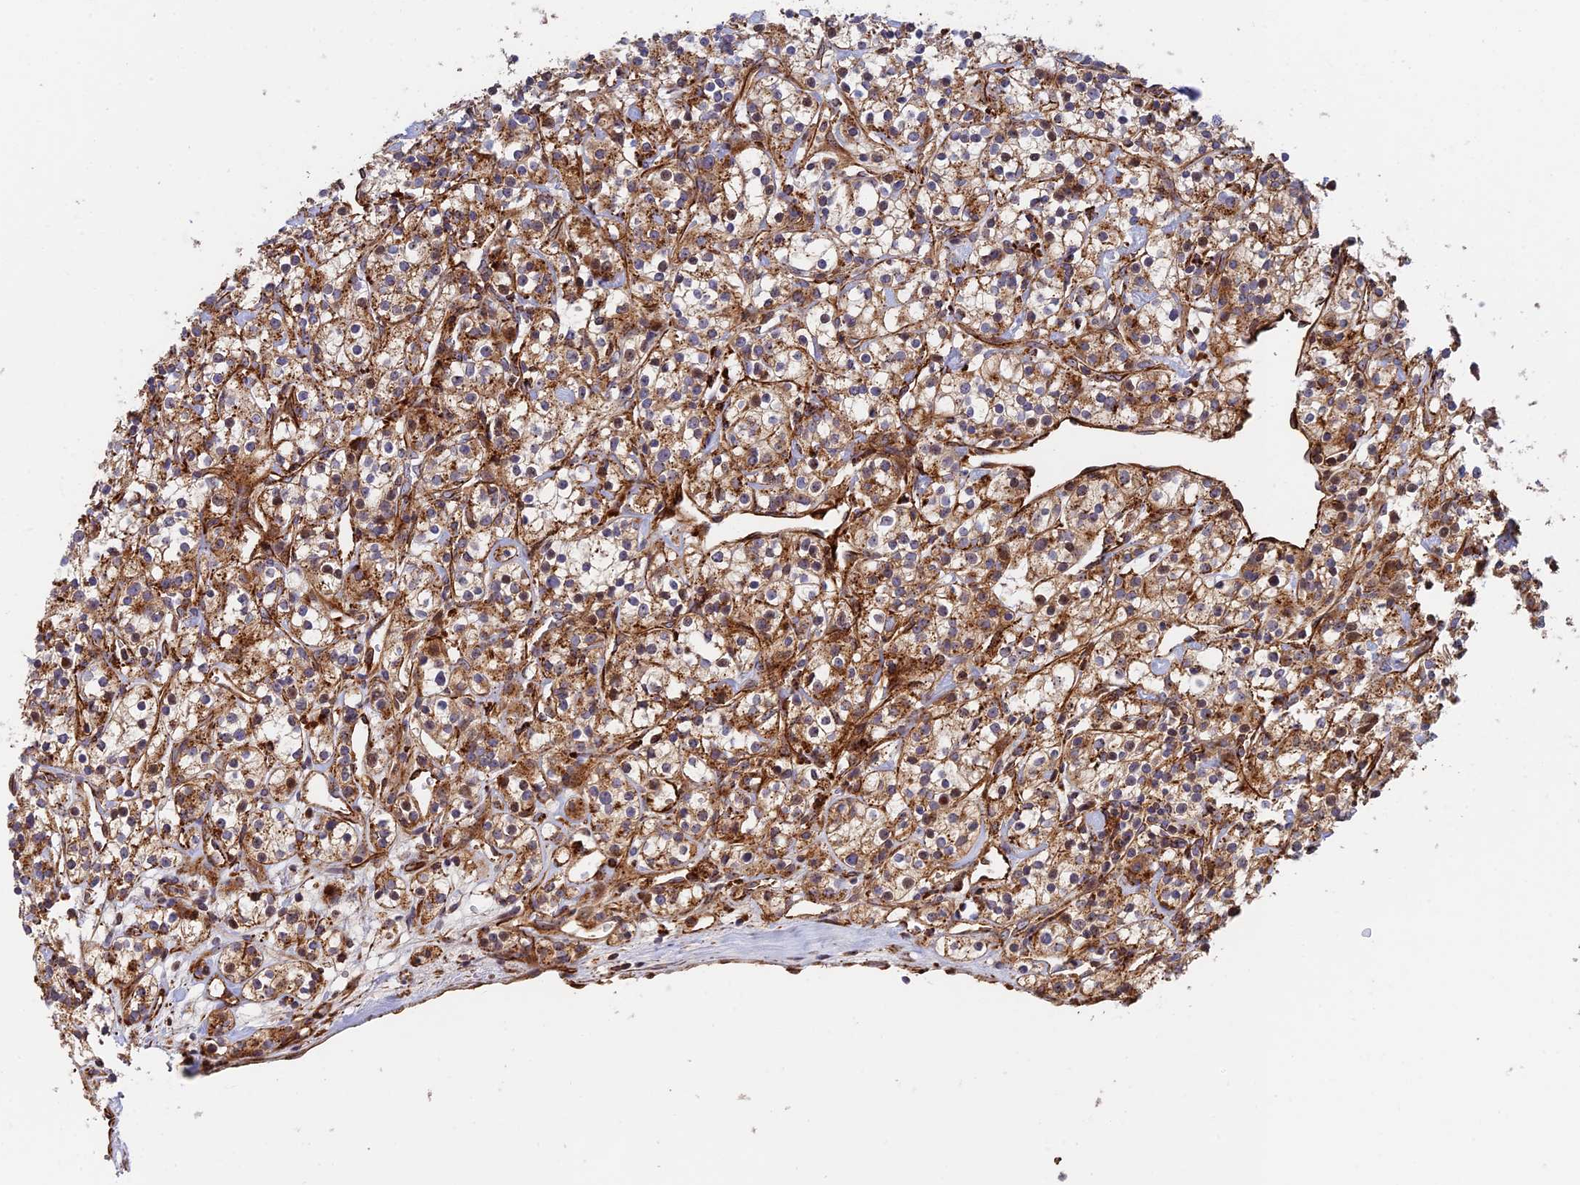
{"staining": {"intensity": "moderate", "quantity": ">75%", "location": "cytoplasmic/membranous"}, "tissue": "renal cancer", "cell_type": "Tumor cells", "image_type": "cancer", "snomed": [{"axis": "morphology", "description": "Adenocarcinoma, NOS"}, {"axis": "topography", "description": "Kidney"}], "caption": "Adenocarcinoma (renal) was stained to show a protein in brown. There is medium levels of moderate cytoplasmic/membranous staining in approximately >75% of tumor cells.", "gene": "PPP2R3C", "patient": {"sex": "male", "age": 77}}